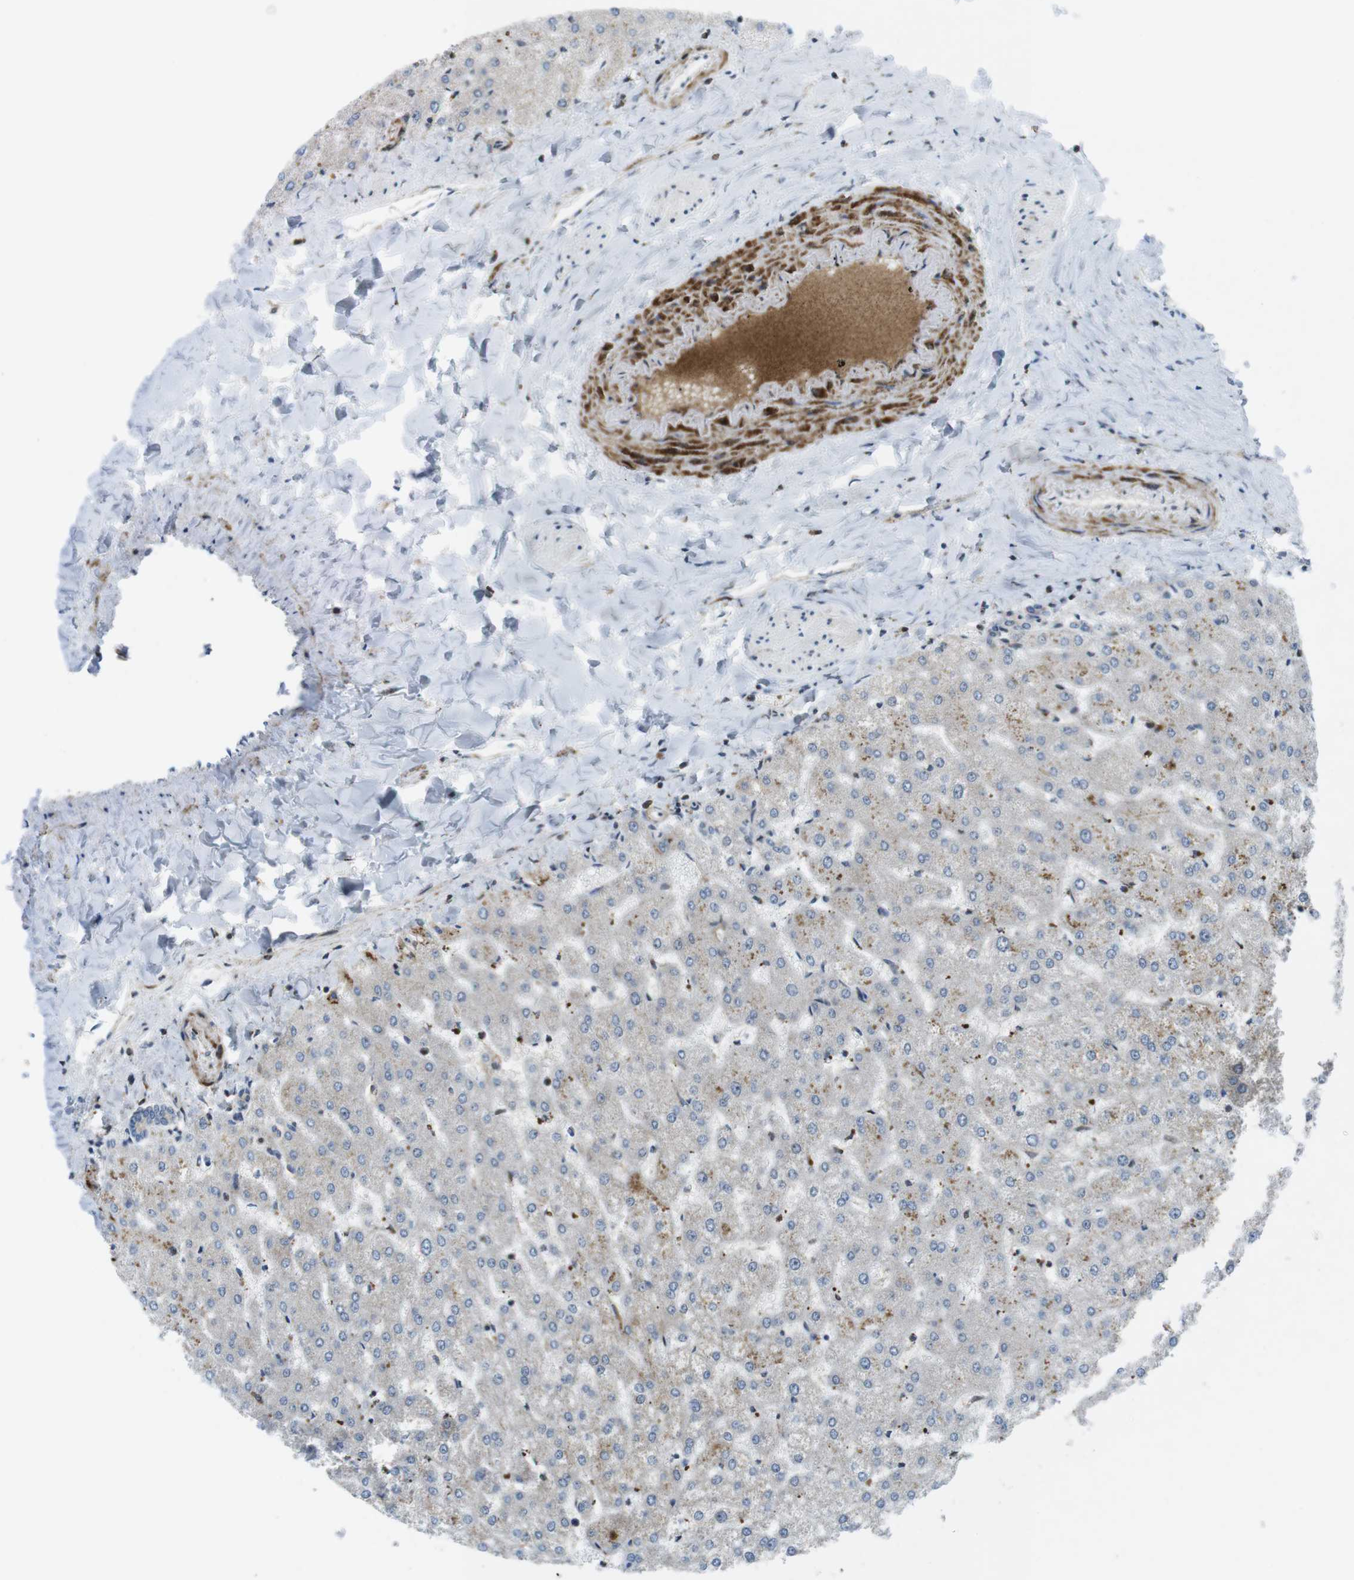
{"staining": {"intensity": "weak", "quantity": "25%-75%", "location": "cytoplasmic/membranous"}, "tissue": "liver", "cell_type": "Cholangiocytes", "image_type": "normal", "snomed": [{"axis": "morphology", "description": "Normal tissue, NOS"}, {"axis": "topography", "description": "Liver"}], "caption": "Immunohistochemistry (IHC) image of normal liver: human liver stained using IHC demonstrates low levels of weak protein expression localized specifically in the cytoplasmic/membranous of cholangiocytes, appearing as a cytoplasmic/membranous brown color.", "gene": "CUL7", "patient": {"sex": "female", "age": 32}}